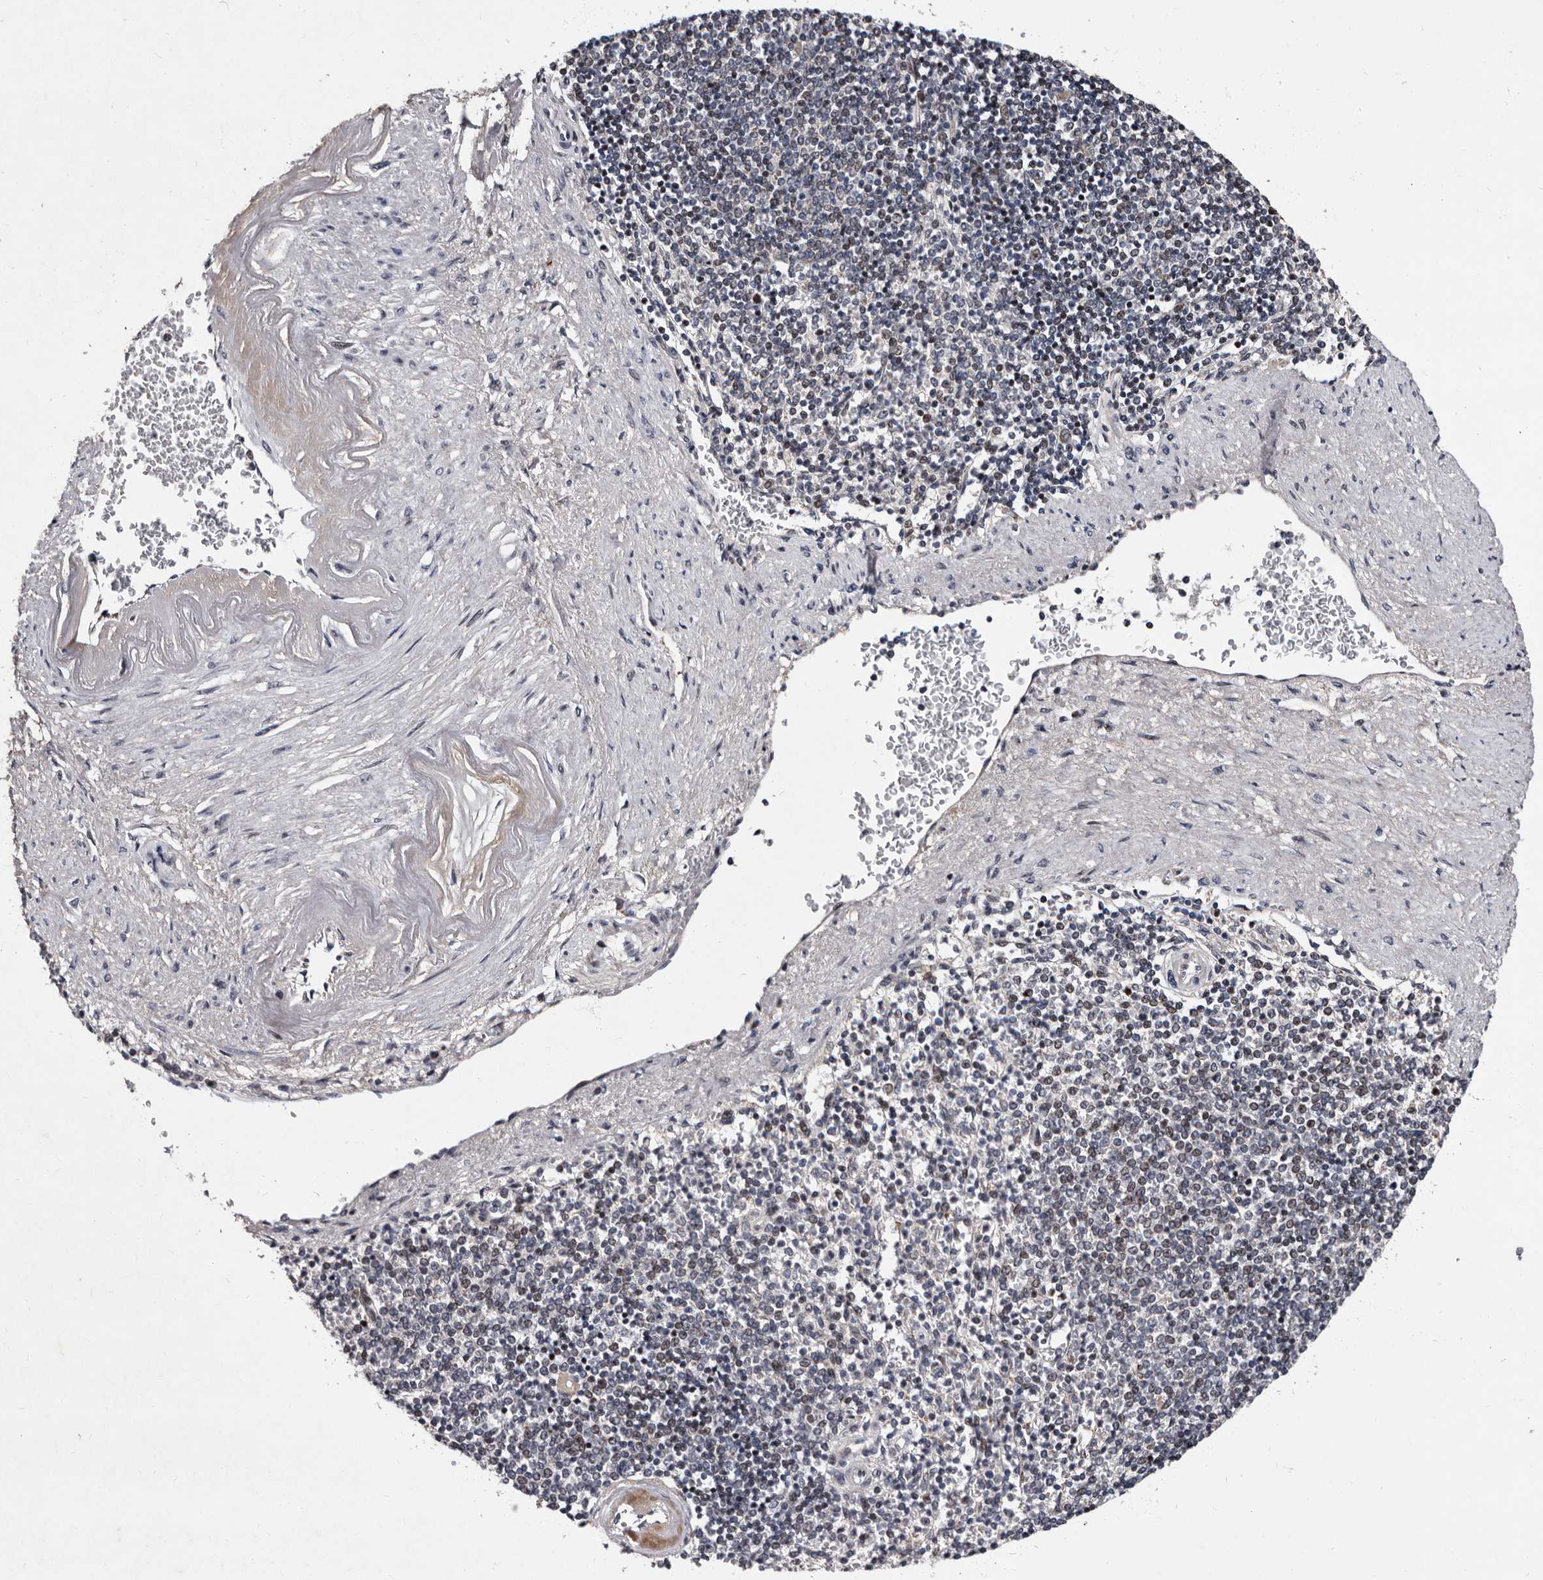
{"staining": {"intensity": "negative", "quantity": "none", "location": "none"}, "tissue": "spleen", "cell_type": "Cells in red pulp", "image_type": "normal", "snomed": [{"axis": "morphology", "description": "Normal tissue, NOS"}, {"axis": "topography", "description": "Spleen"}], "caption": "Cells in red pulp show no significant expression in benign spleen. (DAB immunohistochemistry (IHC), high magnification).", "gene": "TNKS", "patient": {"sex": "female", "age": 74}}